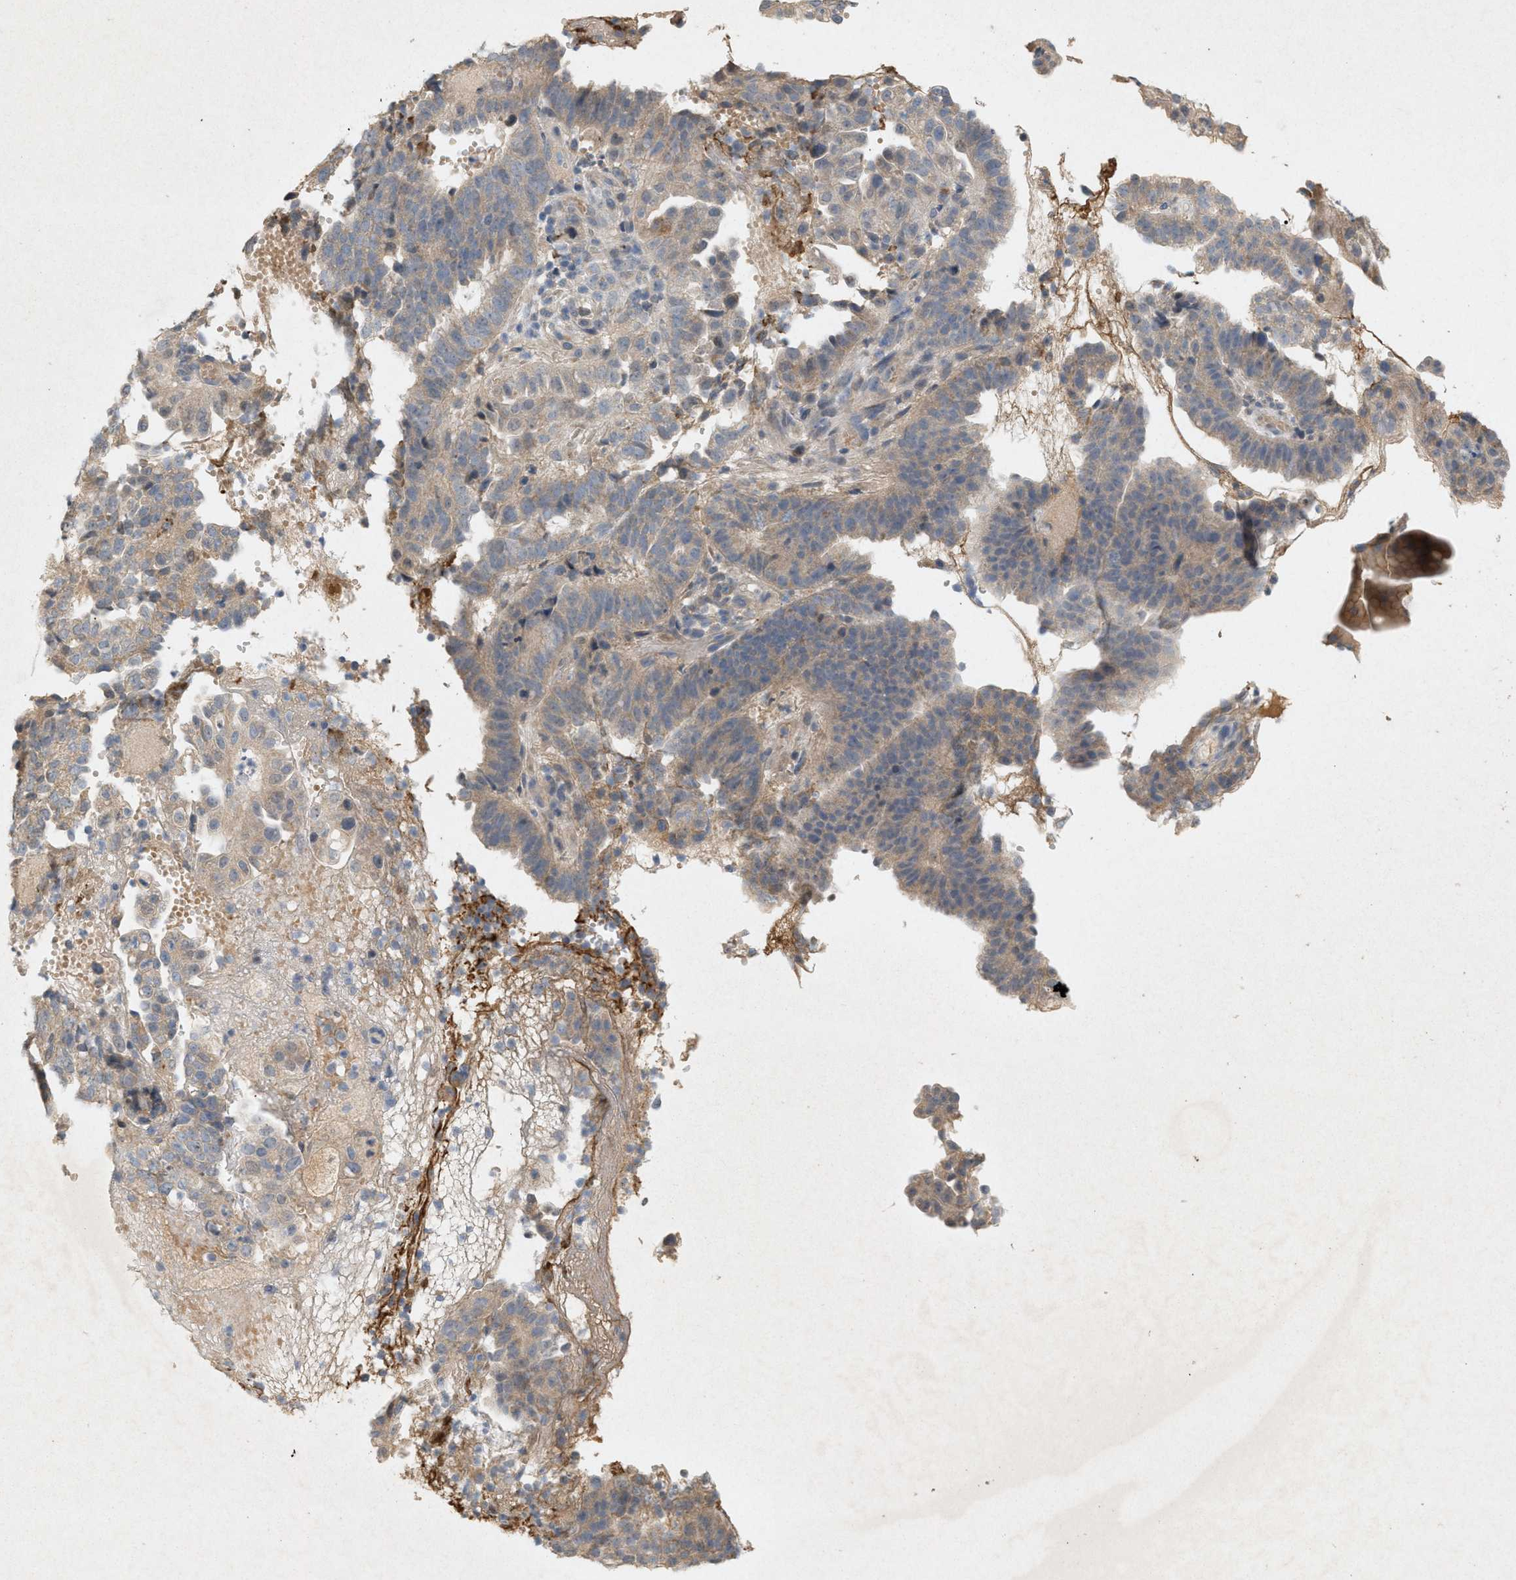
{"staining": {"intensity": "weak", "quantity": "25%-75%", "location": "cytoplasmic/membranous"}, "tissue": "endometrial cancer", "cell_type": "Tumor cells", "image_type": "cancer", "snomed": [{"axis": "morphology", "description": "Adenocarcinoma, NOS"}, {"axis": "topography", "description": "Endometrium"}], "caption": "Endometrial cancer was stained to show a protein in brown. There is low levels of weak cytoplasmic/membranous expression in approximately 25%-75% of tumor cells. (IHC, brightfield microscopy, high magnification).", "gene": "DCAF7", "patient": {"sex": "female", "age": 51}}